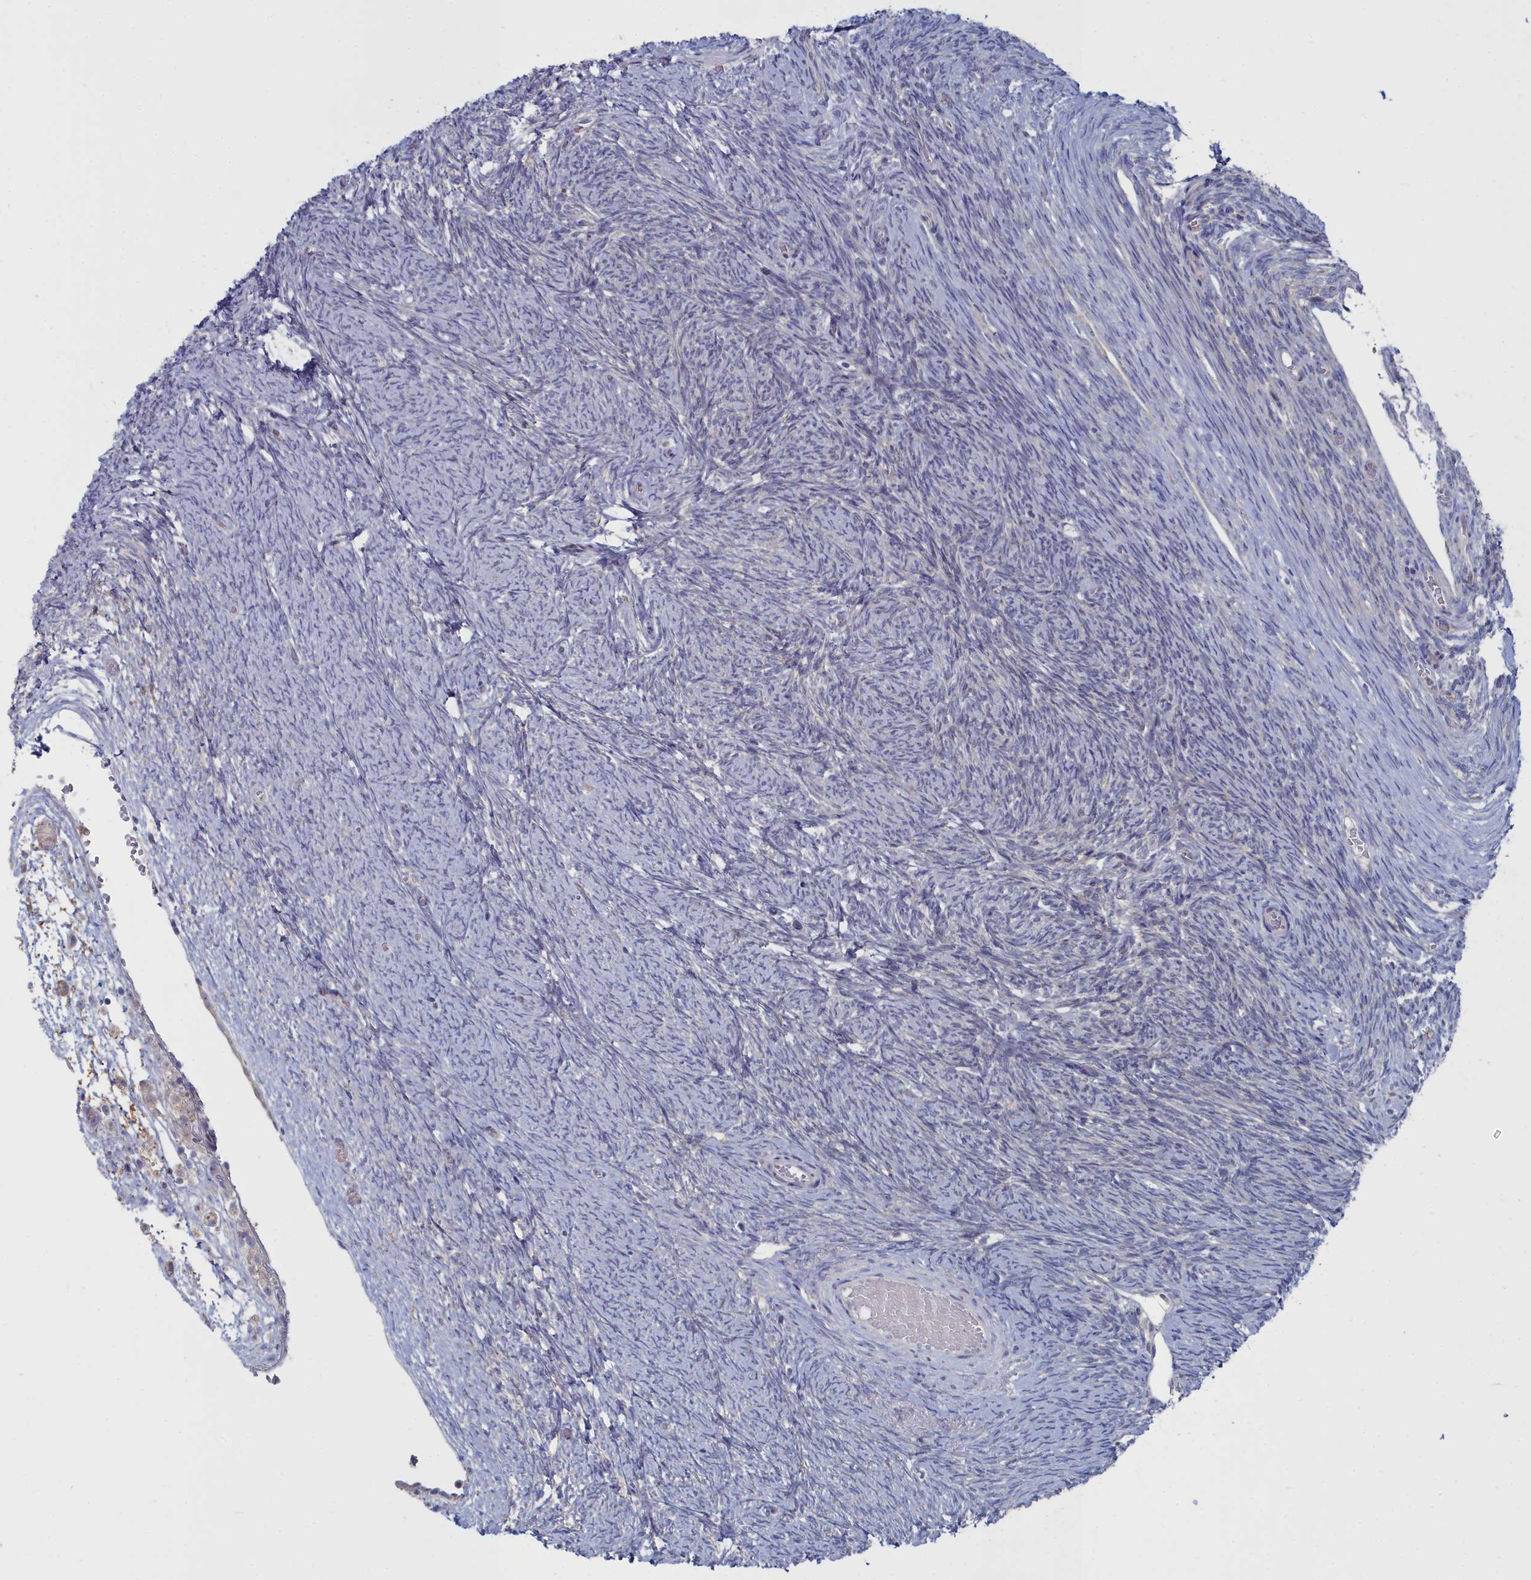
{"staining": {"intensity": "moderate", "quantity": ">75%", "location": "cytoplasmic/membranous"}, "tissue": "ovary", "cell_type": "Follicle cells", "image_type": "normal", "snomed": [{"axis": "morphology", "description": "Normal tissue, NOS"}, {"axis": "topography", "description": "Ovary"}], "caption": "Protein expression analysis of normal ovary demonstrates moderate cytoplasmic/membranous positivity in about >75% of follicle cells. (DAB IHC with brightfield microscopy, high magnification).", "gene": "CCDC149", "patient": {"sex": "female", "age": 44}}